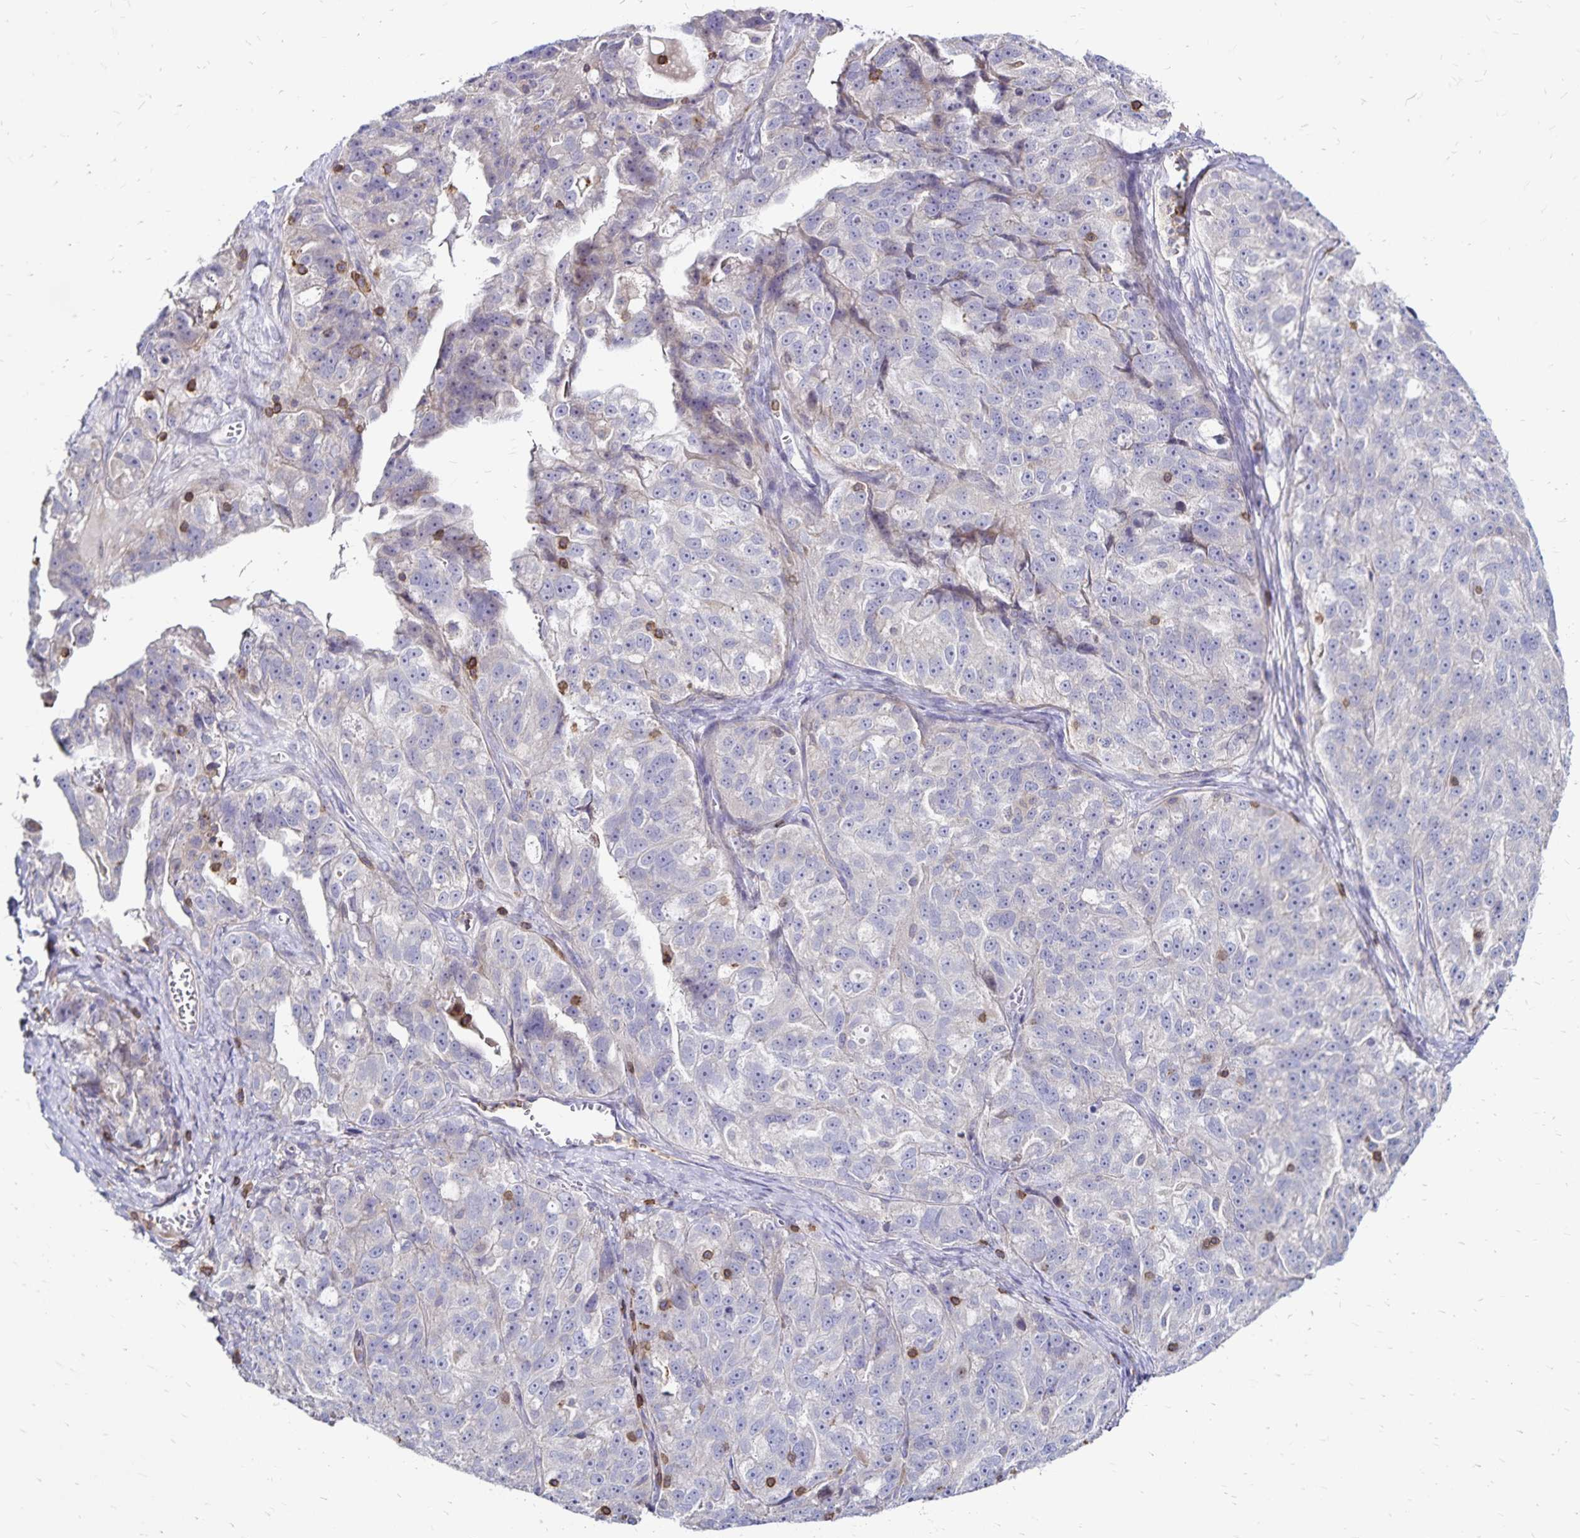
{"staining": {"intensity": "negative", "quantity": "none", "location": "none"}, "tissue": "ovarian cancer", "cell_type": "Tumor cells", "image_type": "cancer", "snomed": [{"axis": "morphology", "description": "Cystadenocarcinoma, serous, NOS"}, {"axis": "topography", "description": "Ovary"}], "caption": "Tumor cells are negative for brown protein staining in ovarian cancer.", "gene": "NAGPA", "patient": {"sex": "female", "age": 51}}